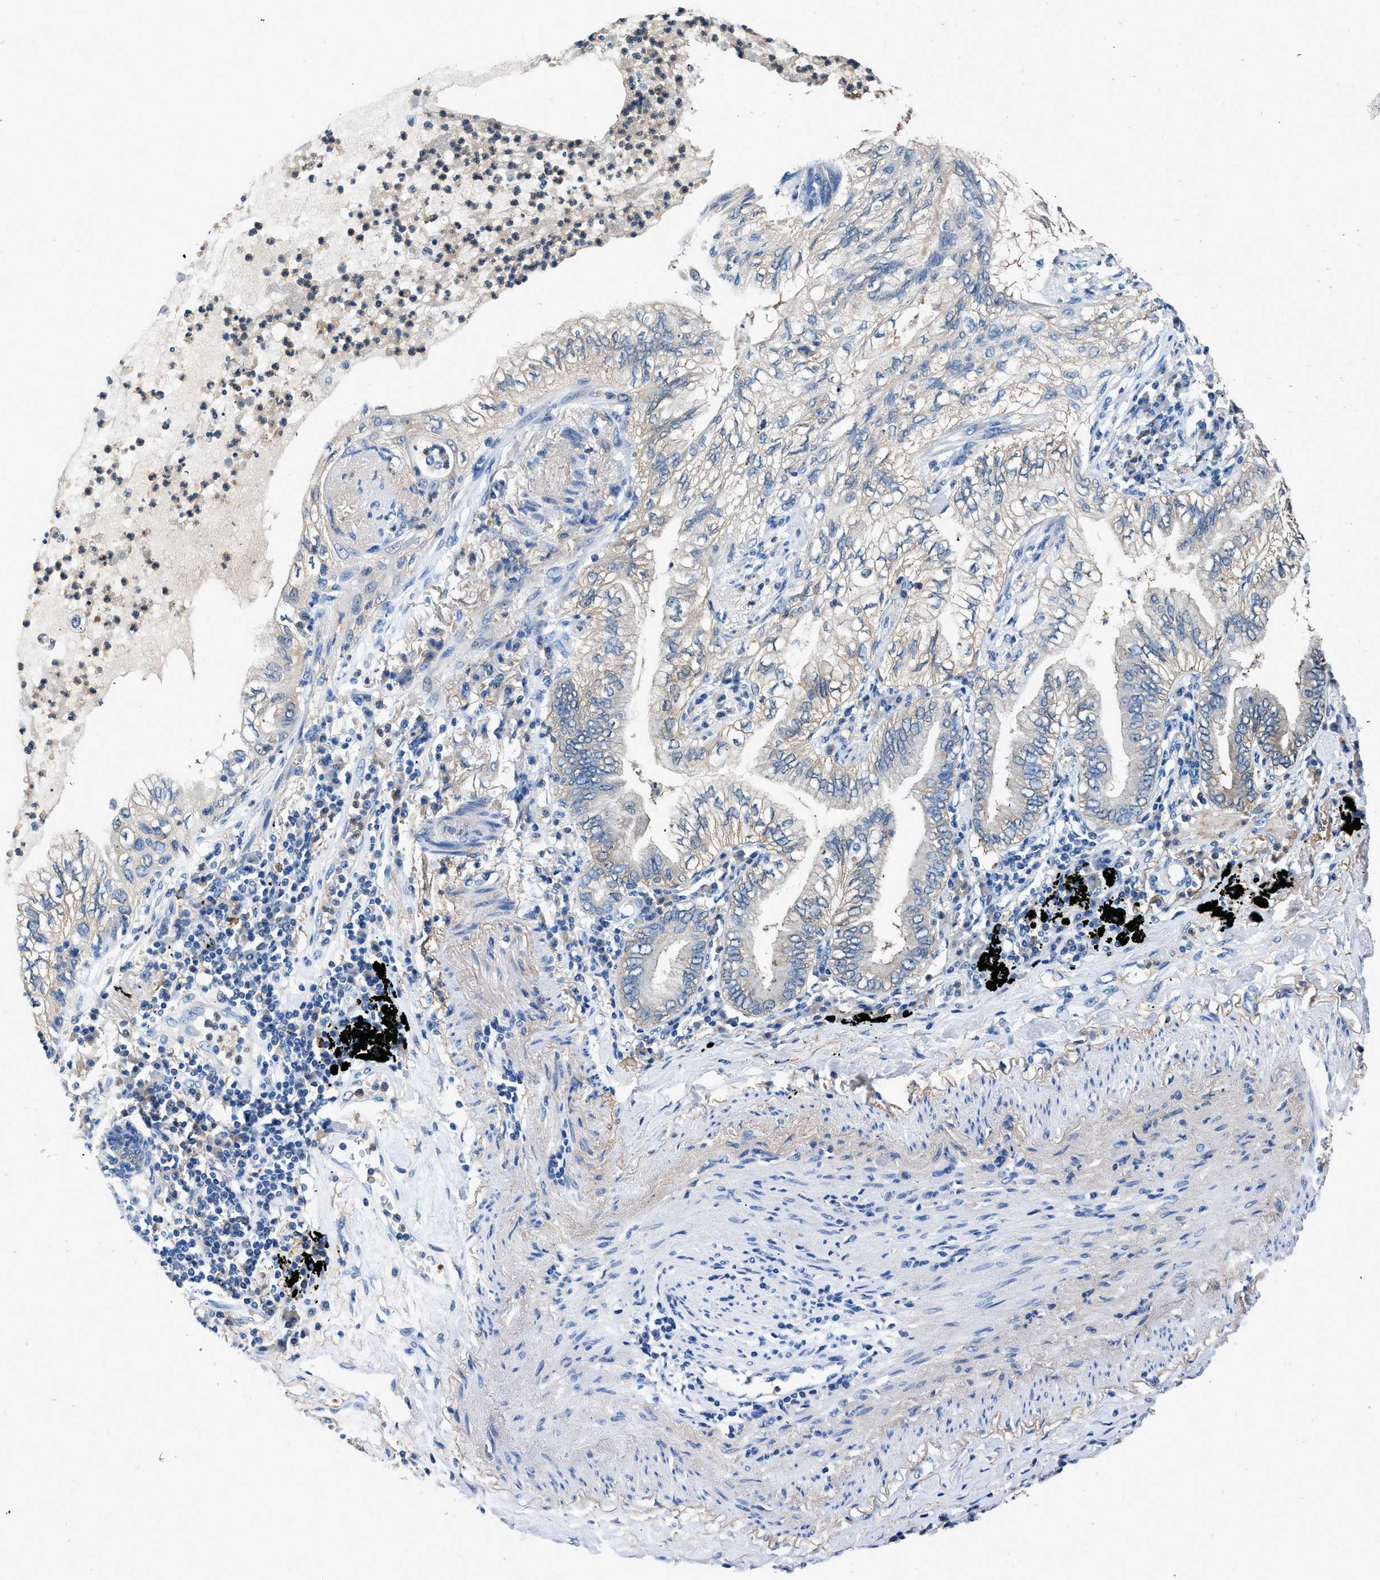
{"staining": {"intensity": "moderate", "quantity": "<25%", "location": "cytoplasmic/membranous"}, "tissue": "lung cancer", "cell_type": "Tumor cells", "image_type": "cancer", "snomed": [{"axis": "morphology", "description": "Normal tissue, NOS"}, {"axis": "morphology", "description": "Adenocarcinoma, NOS"}, {"axis": "topography", "description": "Bronchus"}, {"axis": "topography", "description": "Lung"}], "caption": "Lung cancer (adenocarcinoma) was stained to show a protein in brown. There is low levels of moderate cytoplasmic/membranous staining in approximately <25% of tumor cells.", "gene": "FADS6", "patient": {"sex": "female", "age": 70}}